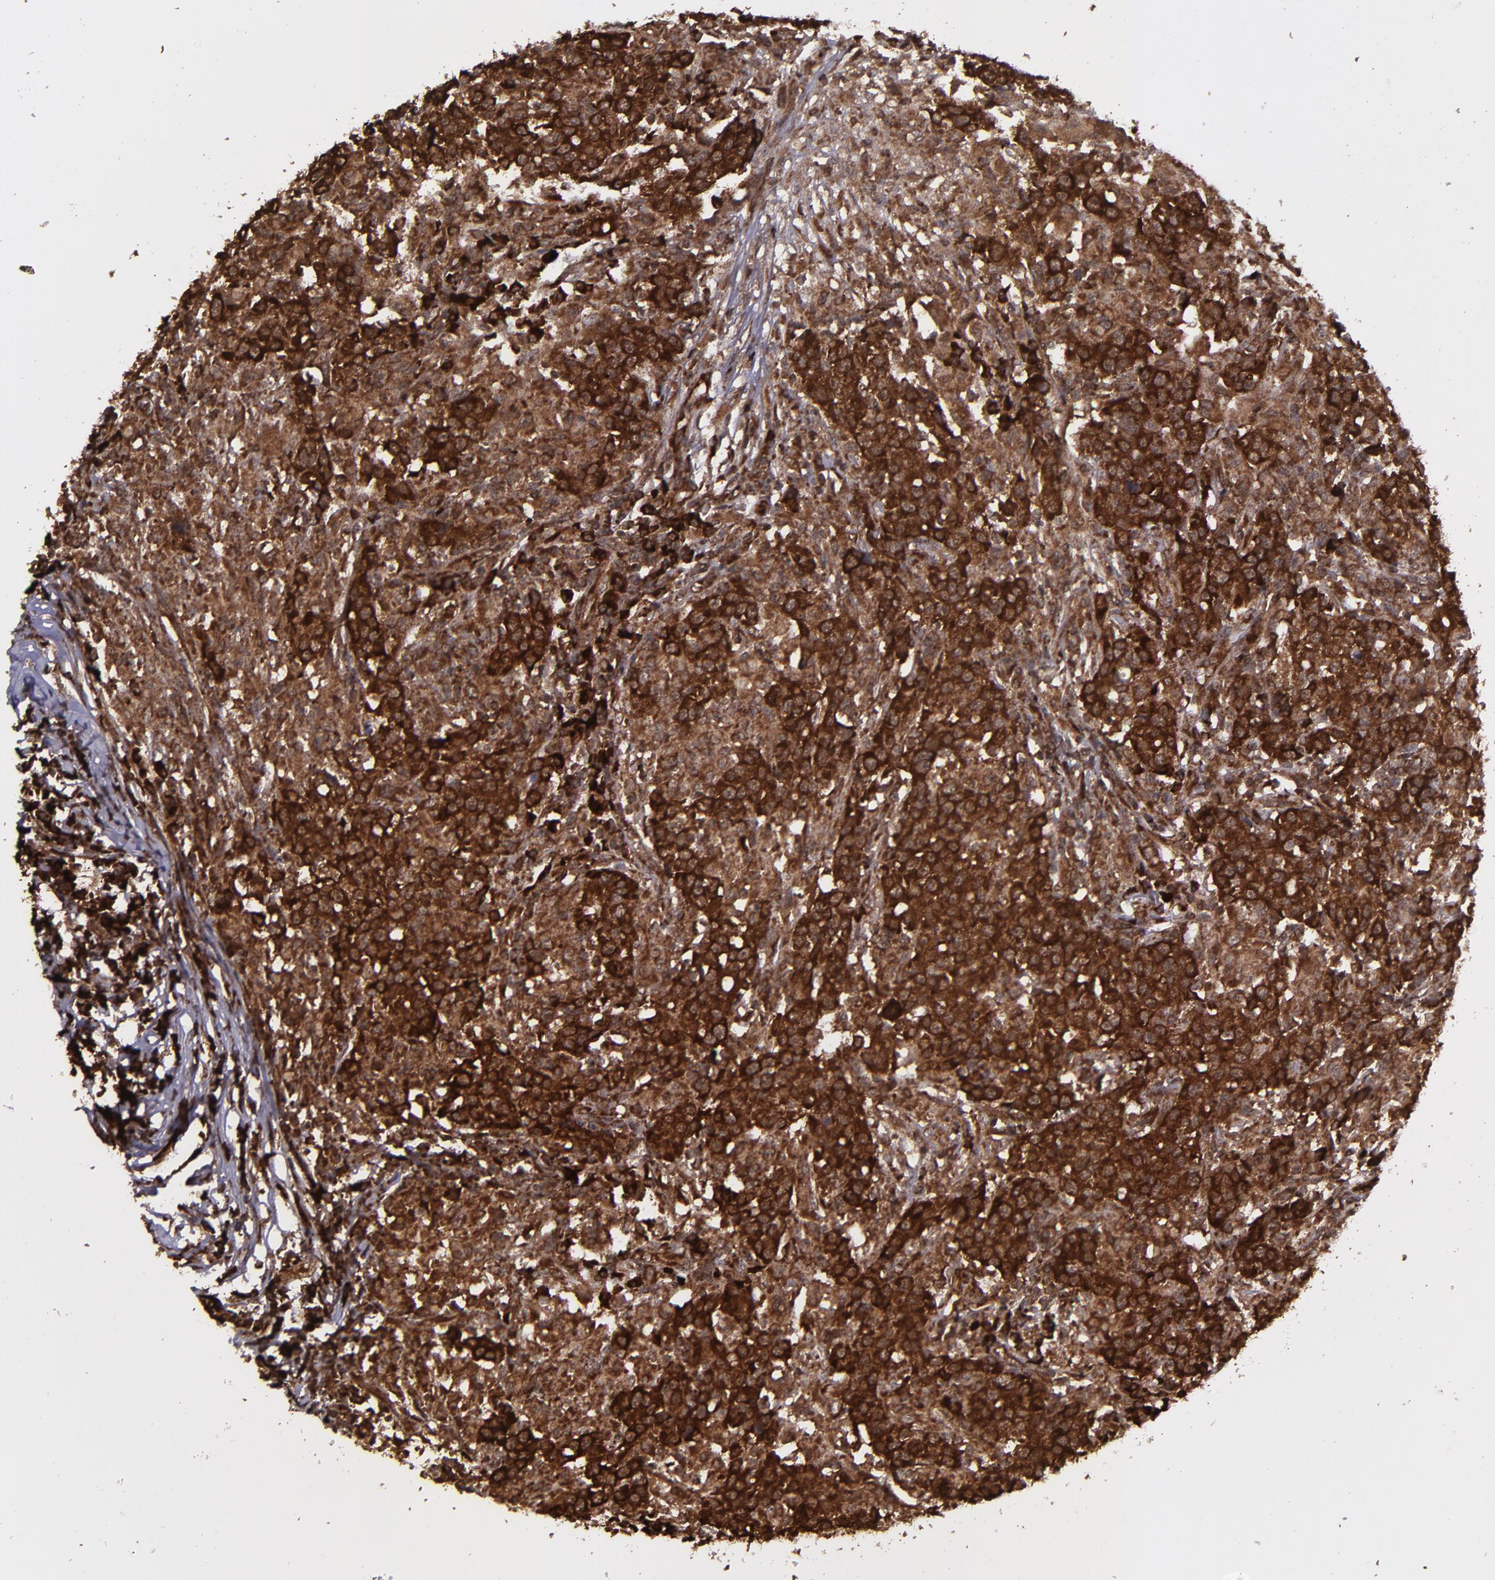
{"staining": {"intensity": "strong", "quantity": ">75%", "location": "cytoplasmic/membranous,nuclear"}, "tissue": "head and neck cancer", "cell_type": "Tumor cells", "image_type": "cancer", "snomed": [{"axis": "morphology", "description": "Adenocarcinoma, NOS"}, {"axis": "topography", "description": "Salivary gland"}, {"axis": "topography", "description": "Head-Neck"}], "caption": "The photomicrograph displays immunohistochemical staining of head and neck cancer (adenocarcinoma). There is strong cytoplasmic/membranous and nuclear positivity is identified in approximately >75% of tumor cells.", "gene": "EIF4ENIF1", "patient": {"sex": "female", "age": 65}}